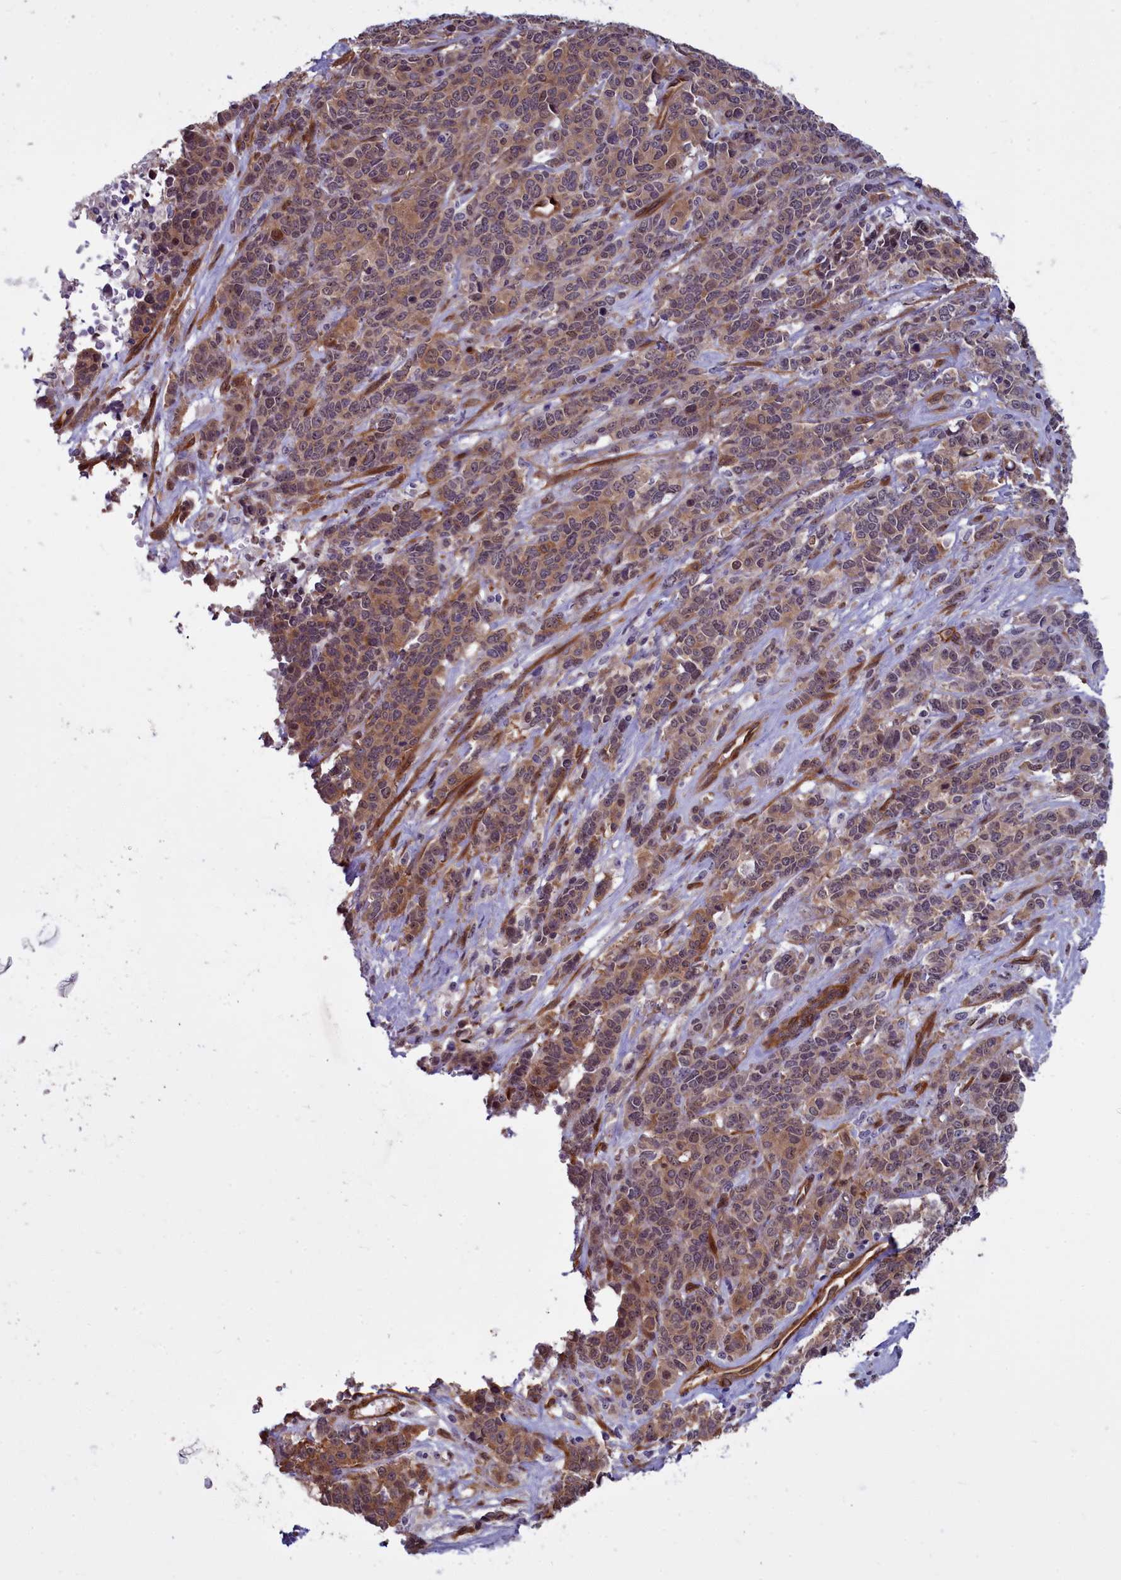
{"staining": {"intensity": "moderate", "quantity": ">75%", "location": "cytoplasmic/membranous"}, "tissue": "cervical cancer", "cell_type": "Tumor cells", "image_type": "cancer", "snomed": [{"axis": "morphology", "description": "Squamous cell carcinoma, NOS"}, {"axis": "topography", "description": "Cervix"}], "caption": "Immunohistochemical staining of cervical cancer (squamous cell carcinoma) reveals moderate cytoplasmic/membranous protein staining in approximately >75% of tumor cells.", "gene": "BCAR1", "patient": {"sex": "female", "age": 60}}